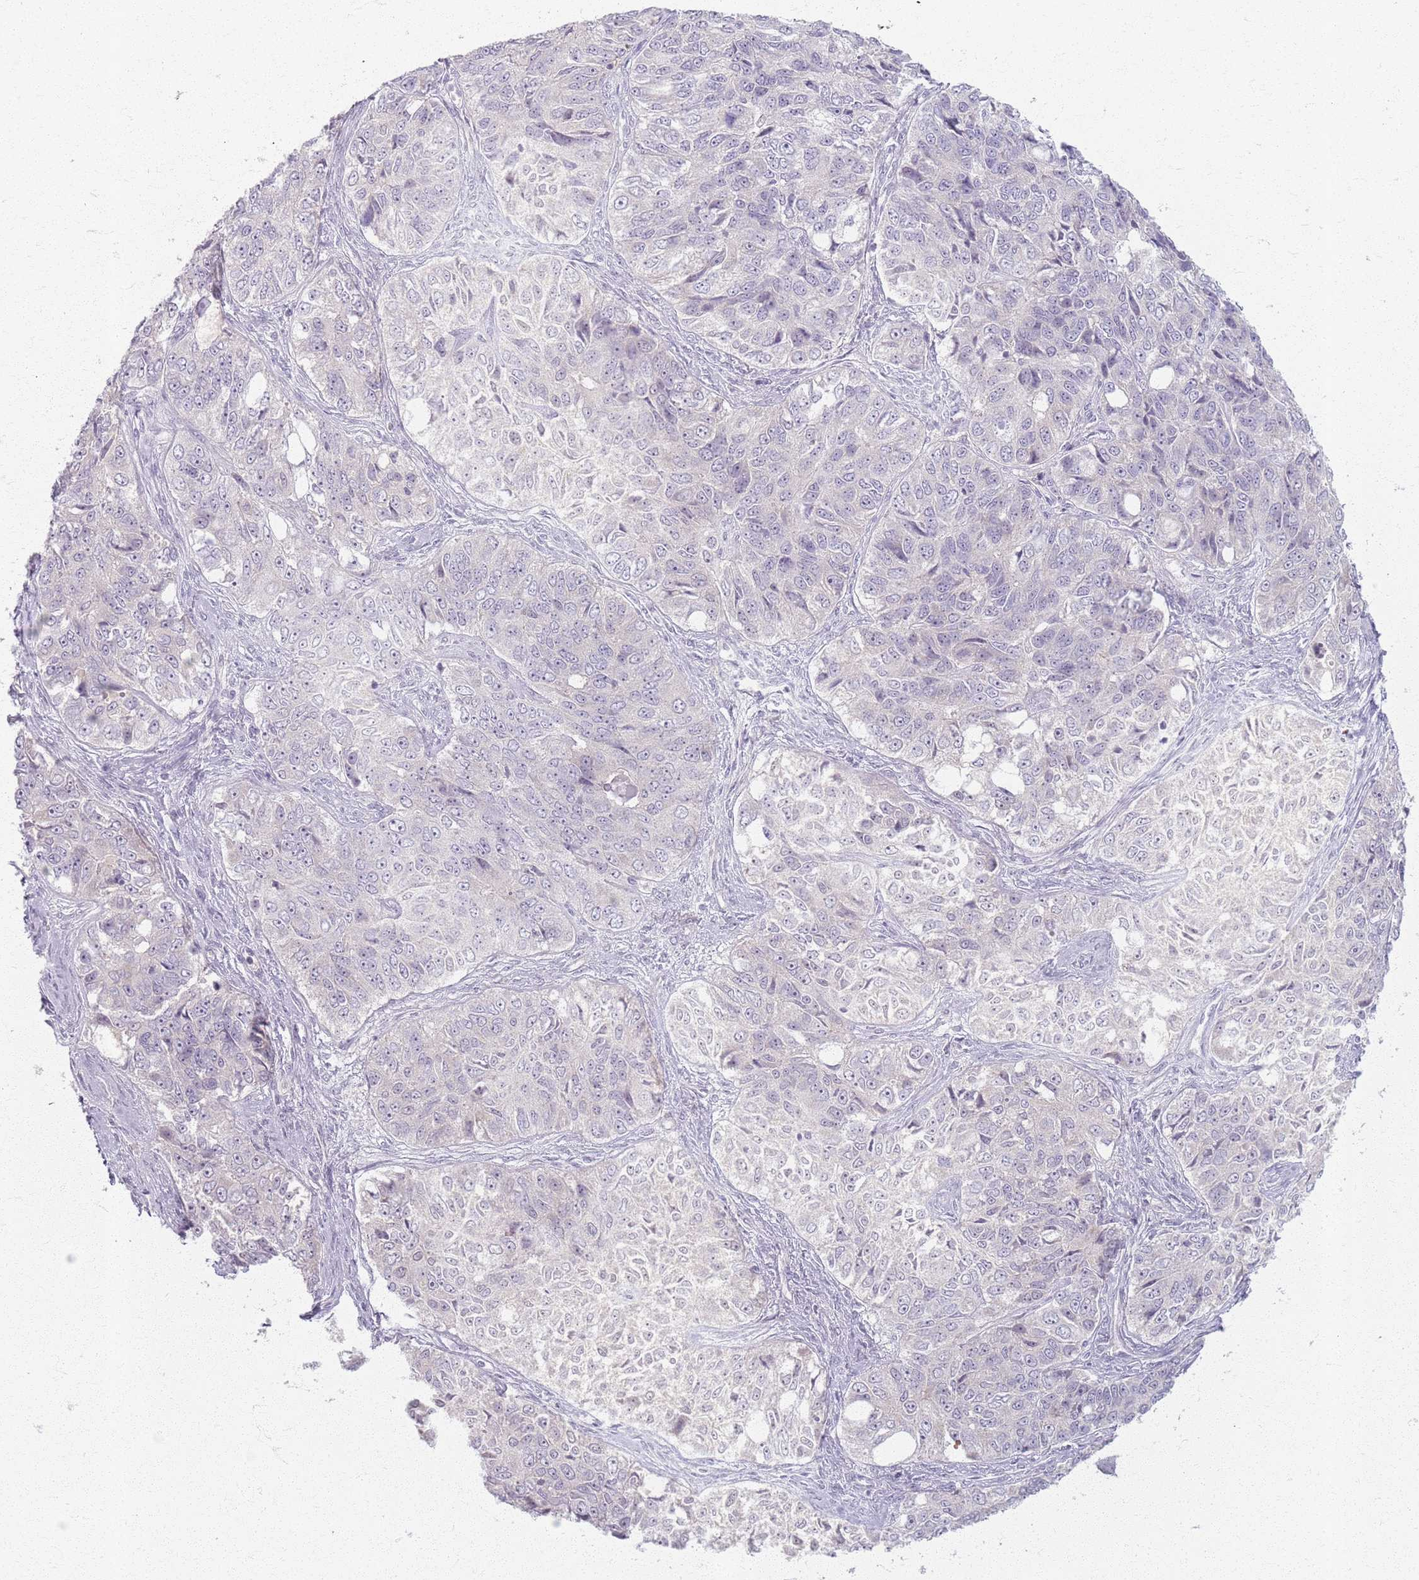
{"staining": {"intensity": "negative", "quantity": "none", "location": "none"}, "tissue": "ovarian cancer", "cell_type": "Tumor cells", "image_type": "cancer", "snomed": [{"axis": "morphology", "description": "Carcinoma, endometroid"}, {"axis": "topography", "description": "Ovary"}], "caption": "Protein analysis of ovarian cancer reveals no significant positivity in tumor cells.", "gene": "CRIPT", "patient": {"sex": "female", "age": 51}}